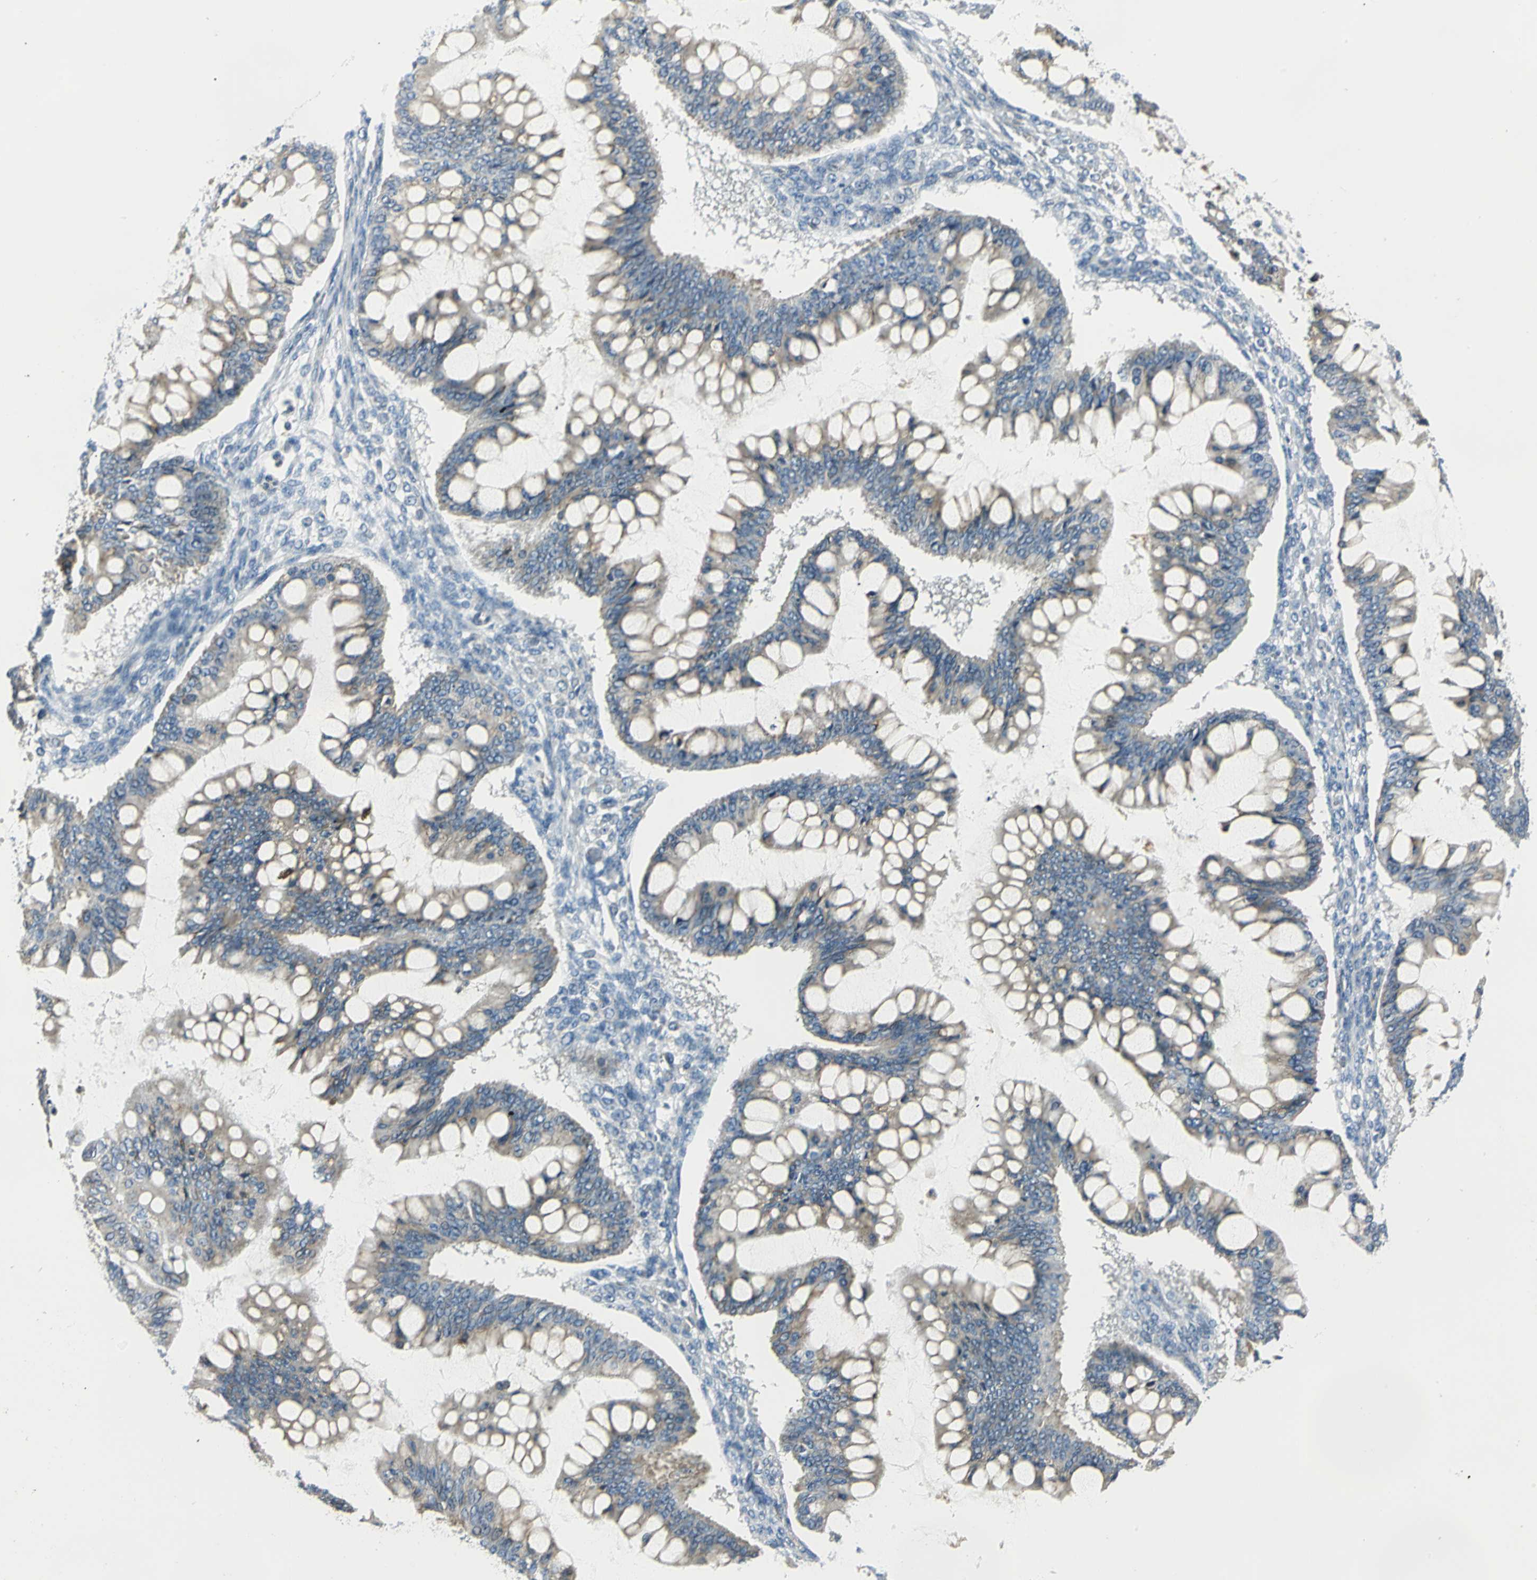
{"staining": {"intensity": "weak", "quantity": ">75%", "location": "cytoplasmic/membranous"}, "tissue": "ovarian cancer", "cell_type": "Tumor cells", "image_type": "cancer", "snomed": [{"axis": "morphology", "description": "Cystadenocarcinoma, mucinous, NOS"}, {"axis": "topography", "description": "Ovary"}], "caption": "A low amount of weak cytoplasmic/membranous positivity is present in approximately >75% of tumor cells in ovarian mucinous cystadenocarcinoma tissue.", "gene": "USP40", "patient": {"sex": "female", "age": 73}}